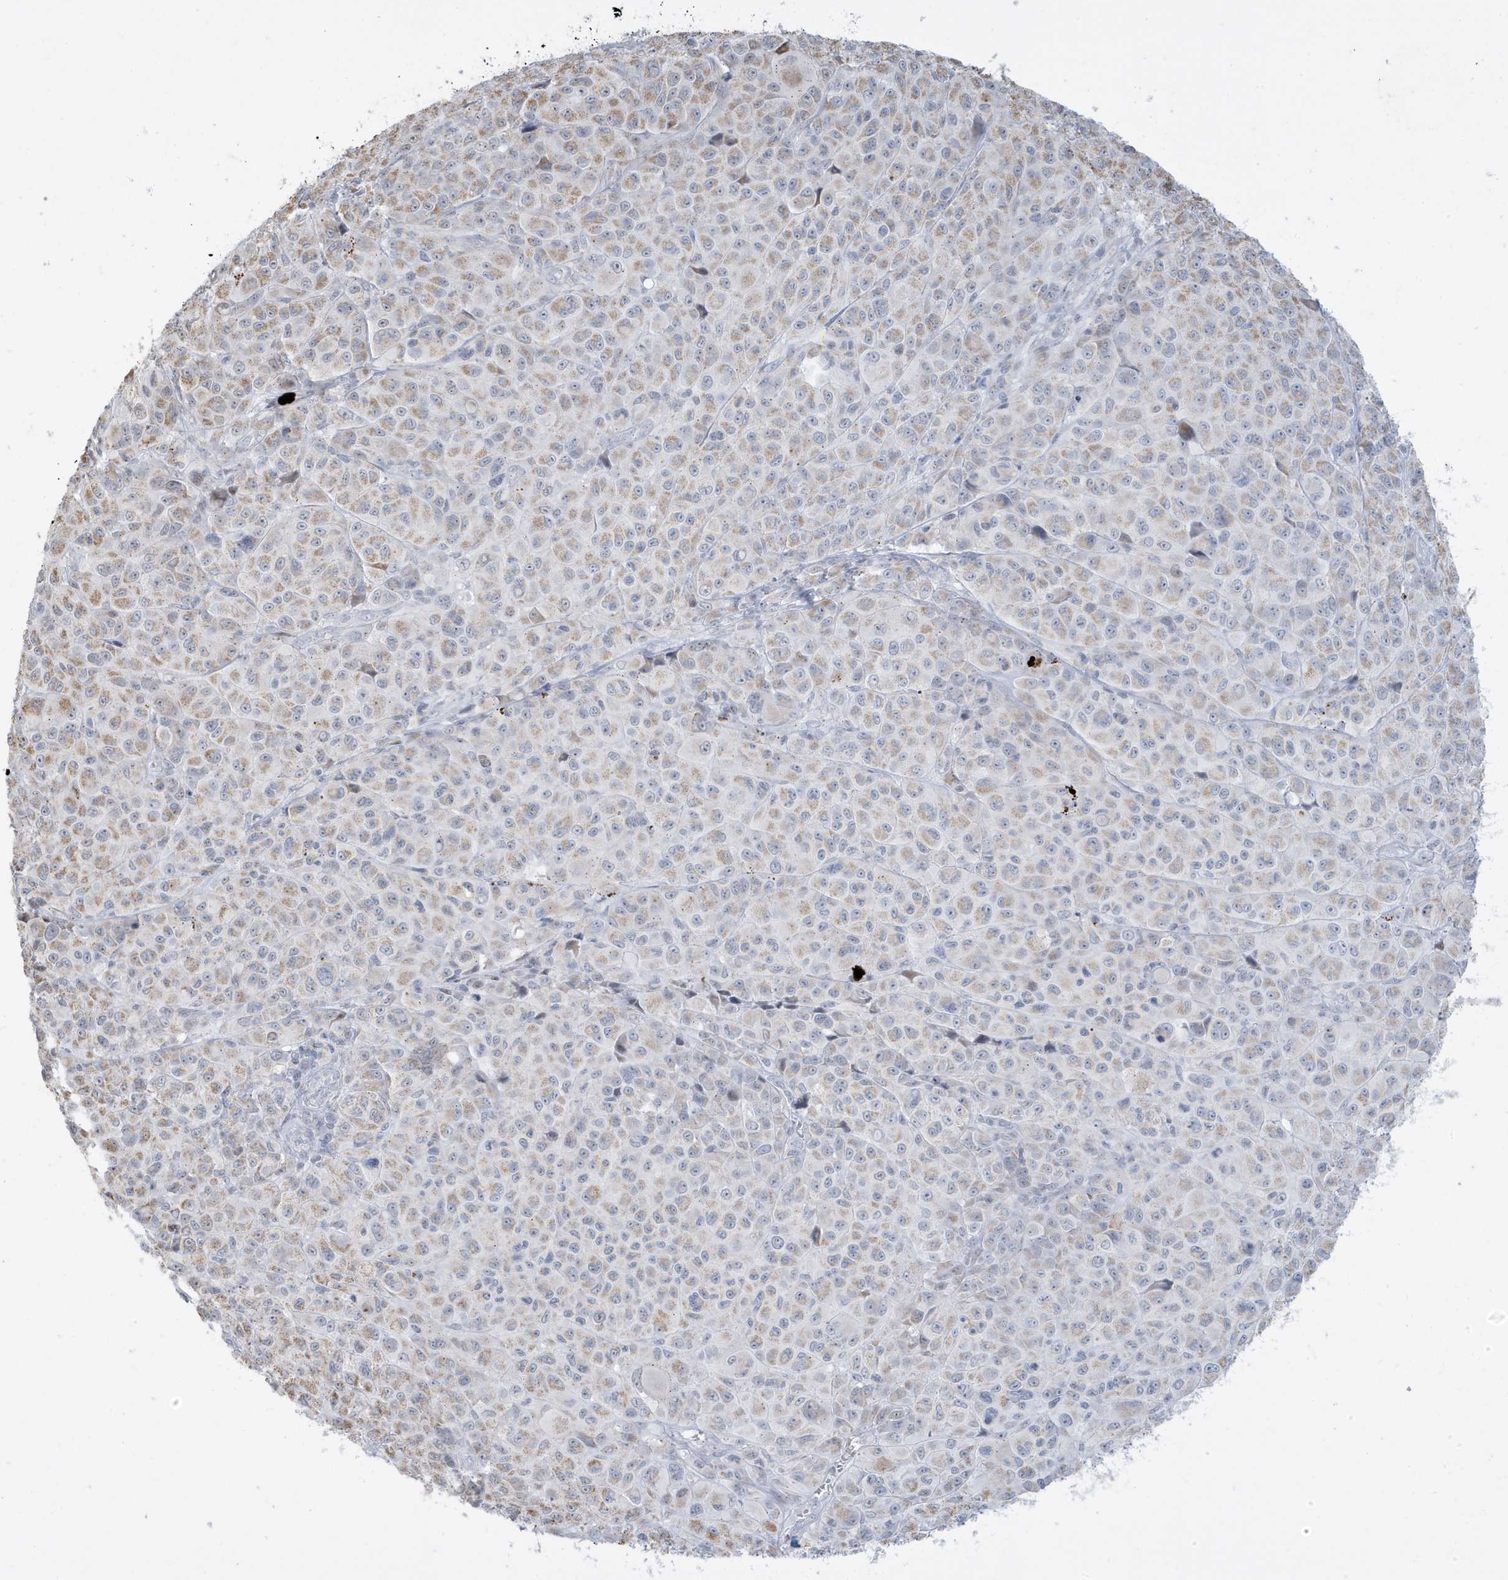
{"staining": {"intensity": "weak", "quantity": "<25%", "location": "cytoplasmic/membranous"}, "tissue": "melanoma", "cell_type": "Tumor cells", "image_type": "cancer", "snomed": [{"axis": "morphology", "description": "Malignant melanoma, NOS"}, {"axis": "topography", "description": "Skin of trunk"}], "caption": "The histopathology image demonstrates no staining of tumor cells in malignant melanoma.", "gene": "FNDC1", "patient": {"sex": "male", "age": 71}}